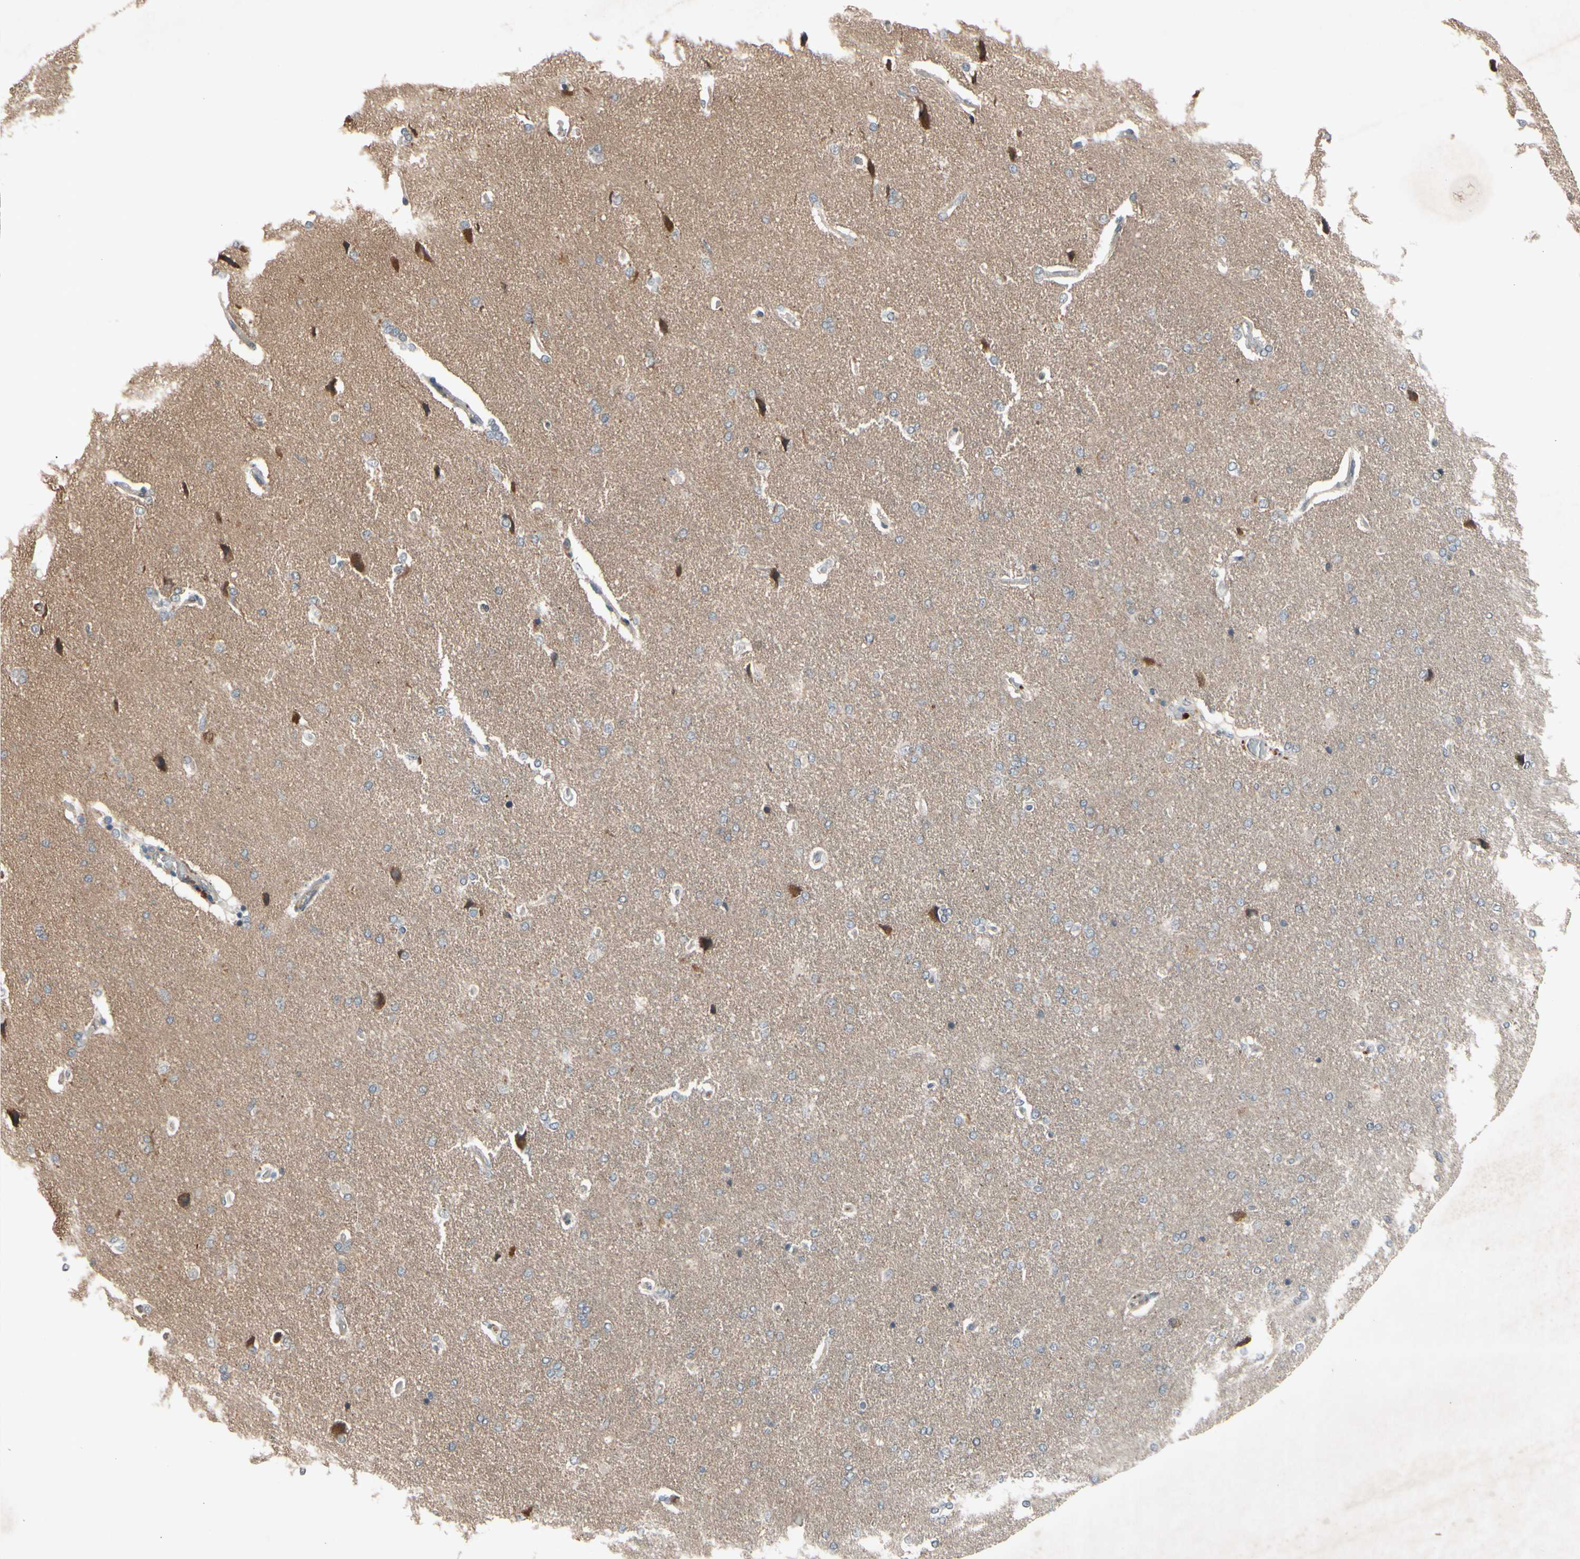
{"staining": {"intensity": "moderate", "quantity": "25%-75%", "location": "cytoplasmic/membranous"}, "tissue": "cerebral cortex", "cell_type": "Endothelial cells", "image_type": "normal", "snomed": [{"axis": "morphology", "description": "Normal tissue, NOS"}, {"axis": "topography", "description": "Cerebral cortex"}], "caption": "An immunohistochemistry micrograph of normal tissue is shown. Protein staining in brown shows moderate cytoplasmic/membranous positivity in cerebral cortex within endothelial cells. (IHC, brightfield microscopy, high magnification).", "gene": "NSF", "patient": {"sex": "male", "age": 62}}